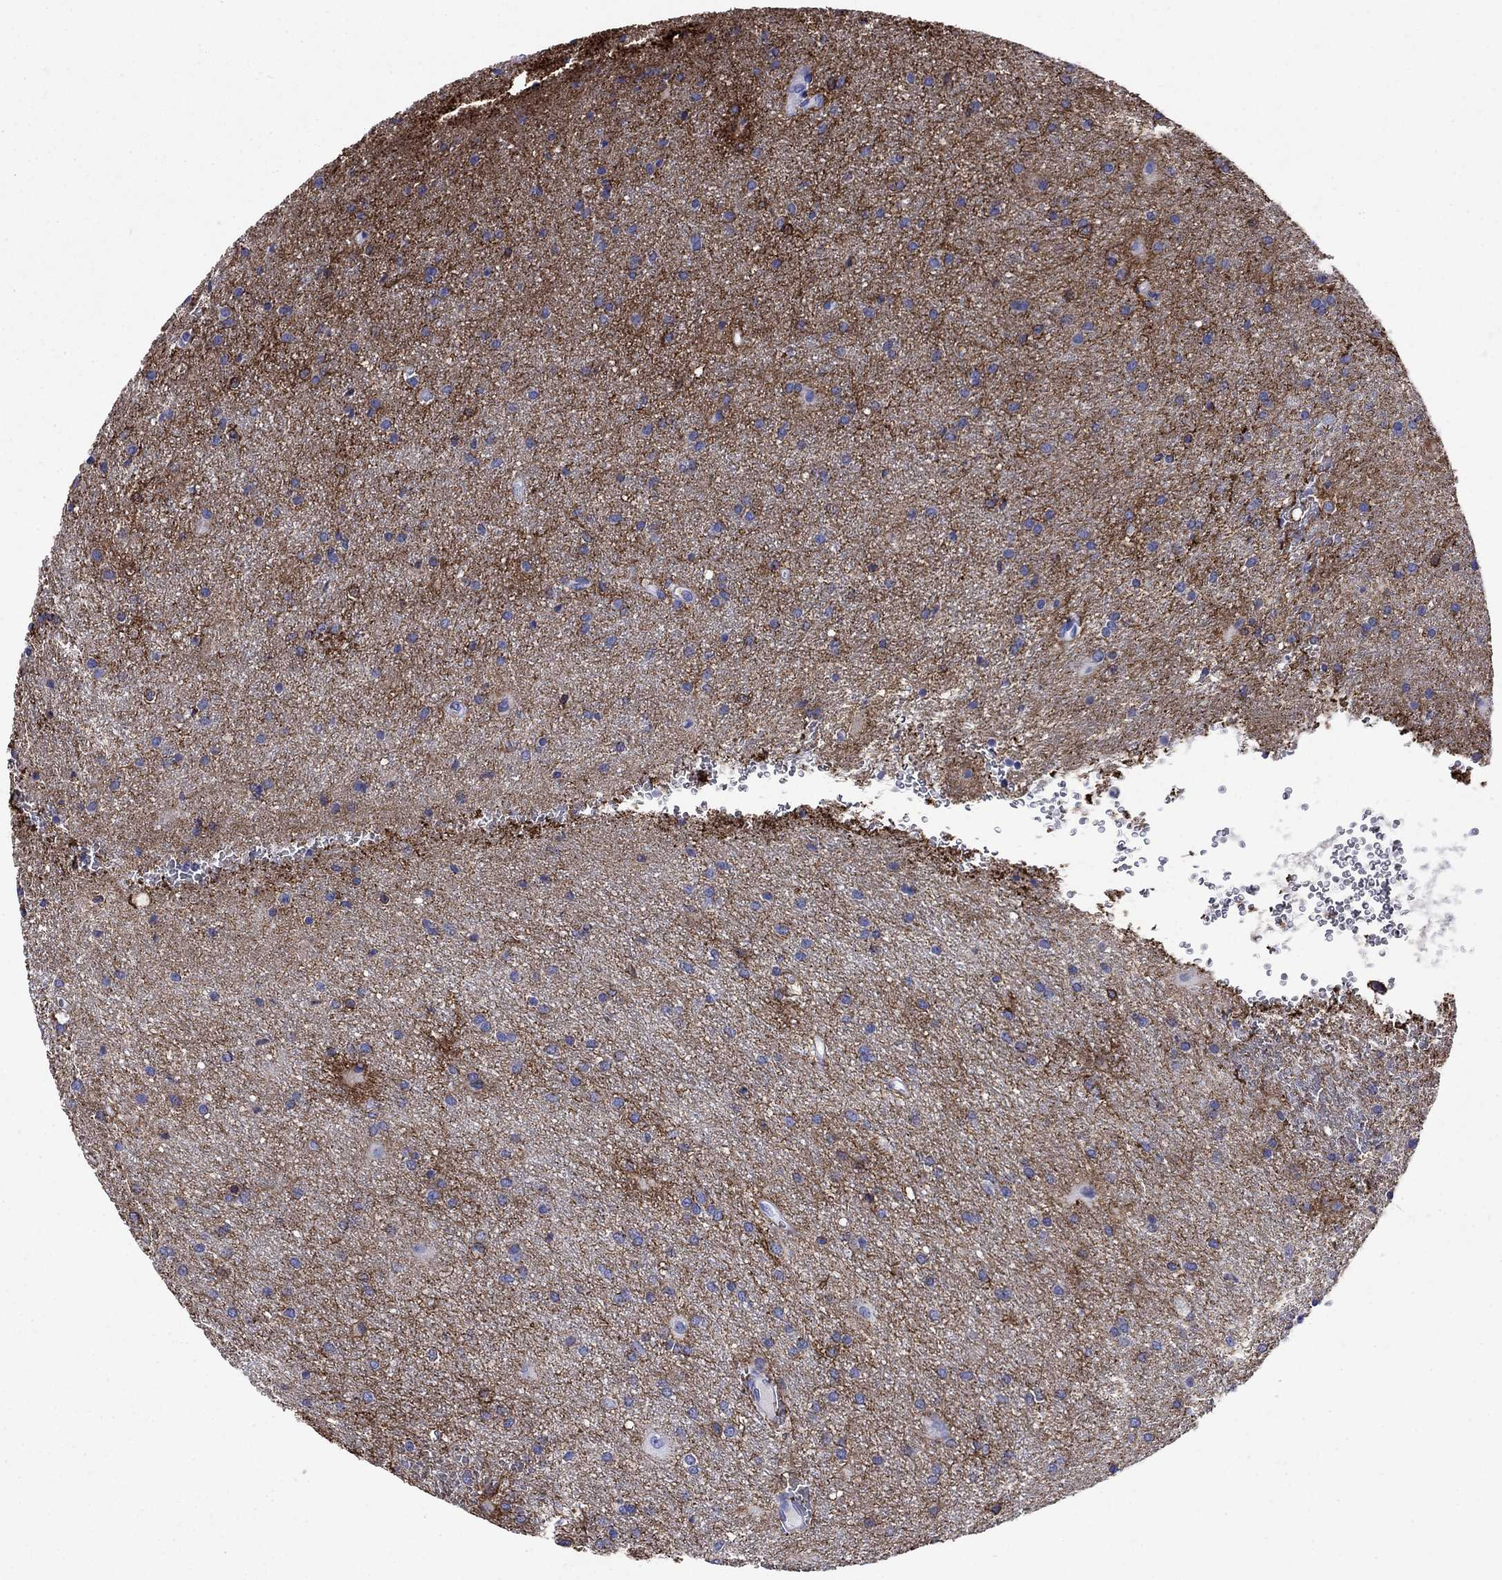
{"staining": {"intensity": "negative", "quantity": "none", "location": "none"}, "tissue": "glioma", "cell_type": "Tumor cells", "image_type": "cancer", "snomed": [{"axis": "morphology", "description": "Glioma, malignant, Low grade"}, {"axis": "topography", "description": "Brain"}], "caption": "Human glioma stained for a protein using immunohistochemistry (IHC) displays no staining in tumor cells.", "gene": "SLC1A2", "patient": {"sex": "male", "age": 58}}